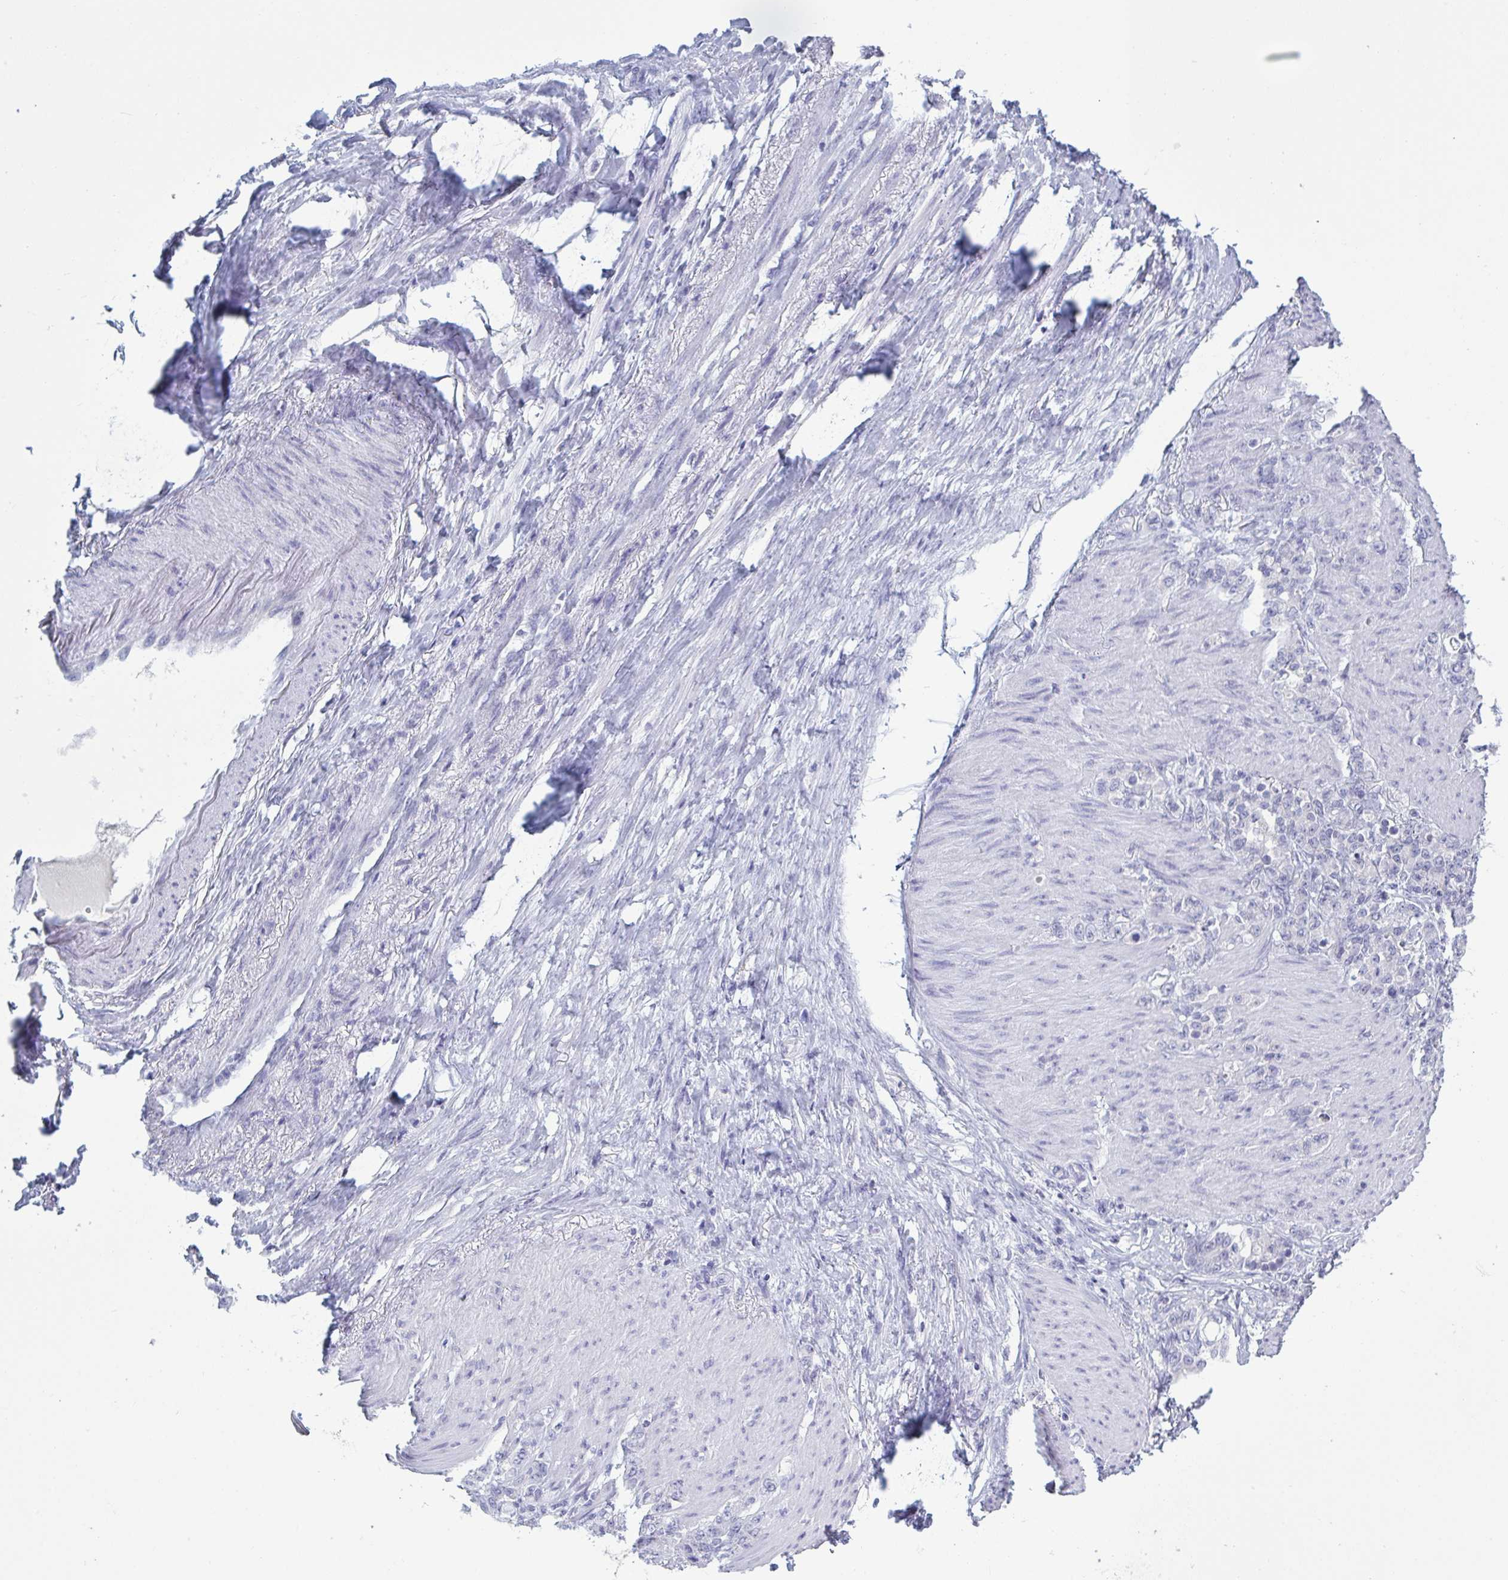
{"staining": {"intensity": "negative", "quantity": "none", "location": "none"}, "tissue": "stomach cancer", "cell_type": "Tumor cells", "image_type": "cancer", "snomed": [{"axis": "morphology", "description": "Normal tissue, NOS"}, {"axis": "morphology", "description": "Adenocarcinoma, NOS"}, {"axis": "topography", "description": "Stomach"}], "caption": "IHC of stomach cancer (adenocarcinoma) demonstrates no staining in tumor cells.", "gene": "NDUFC2", "patient": {"sex": "female", "age": 79}}